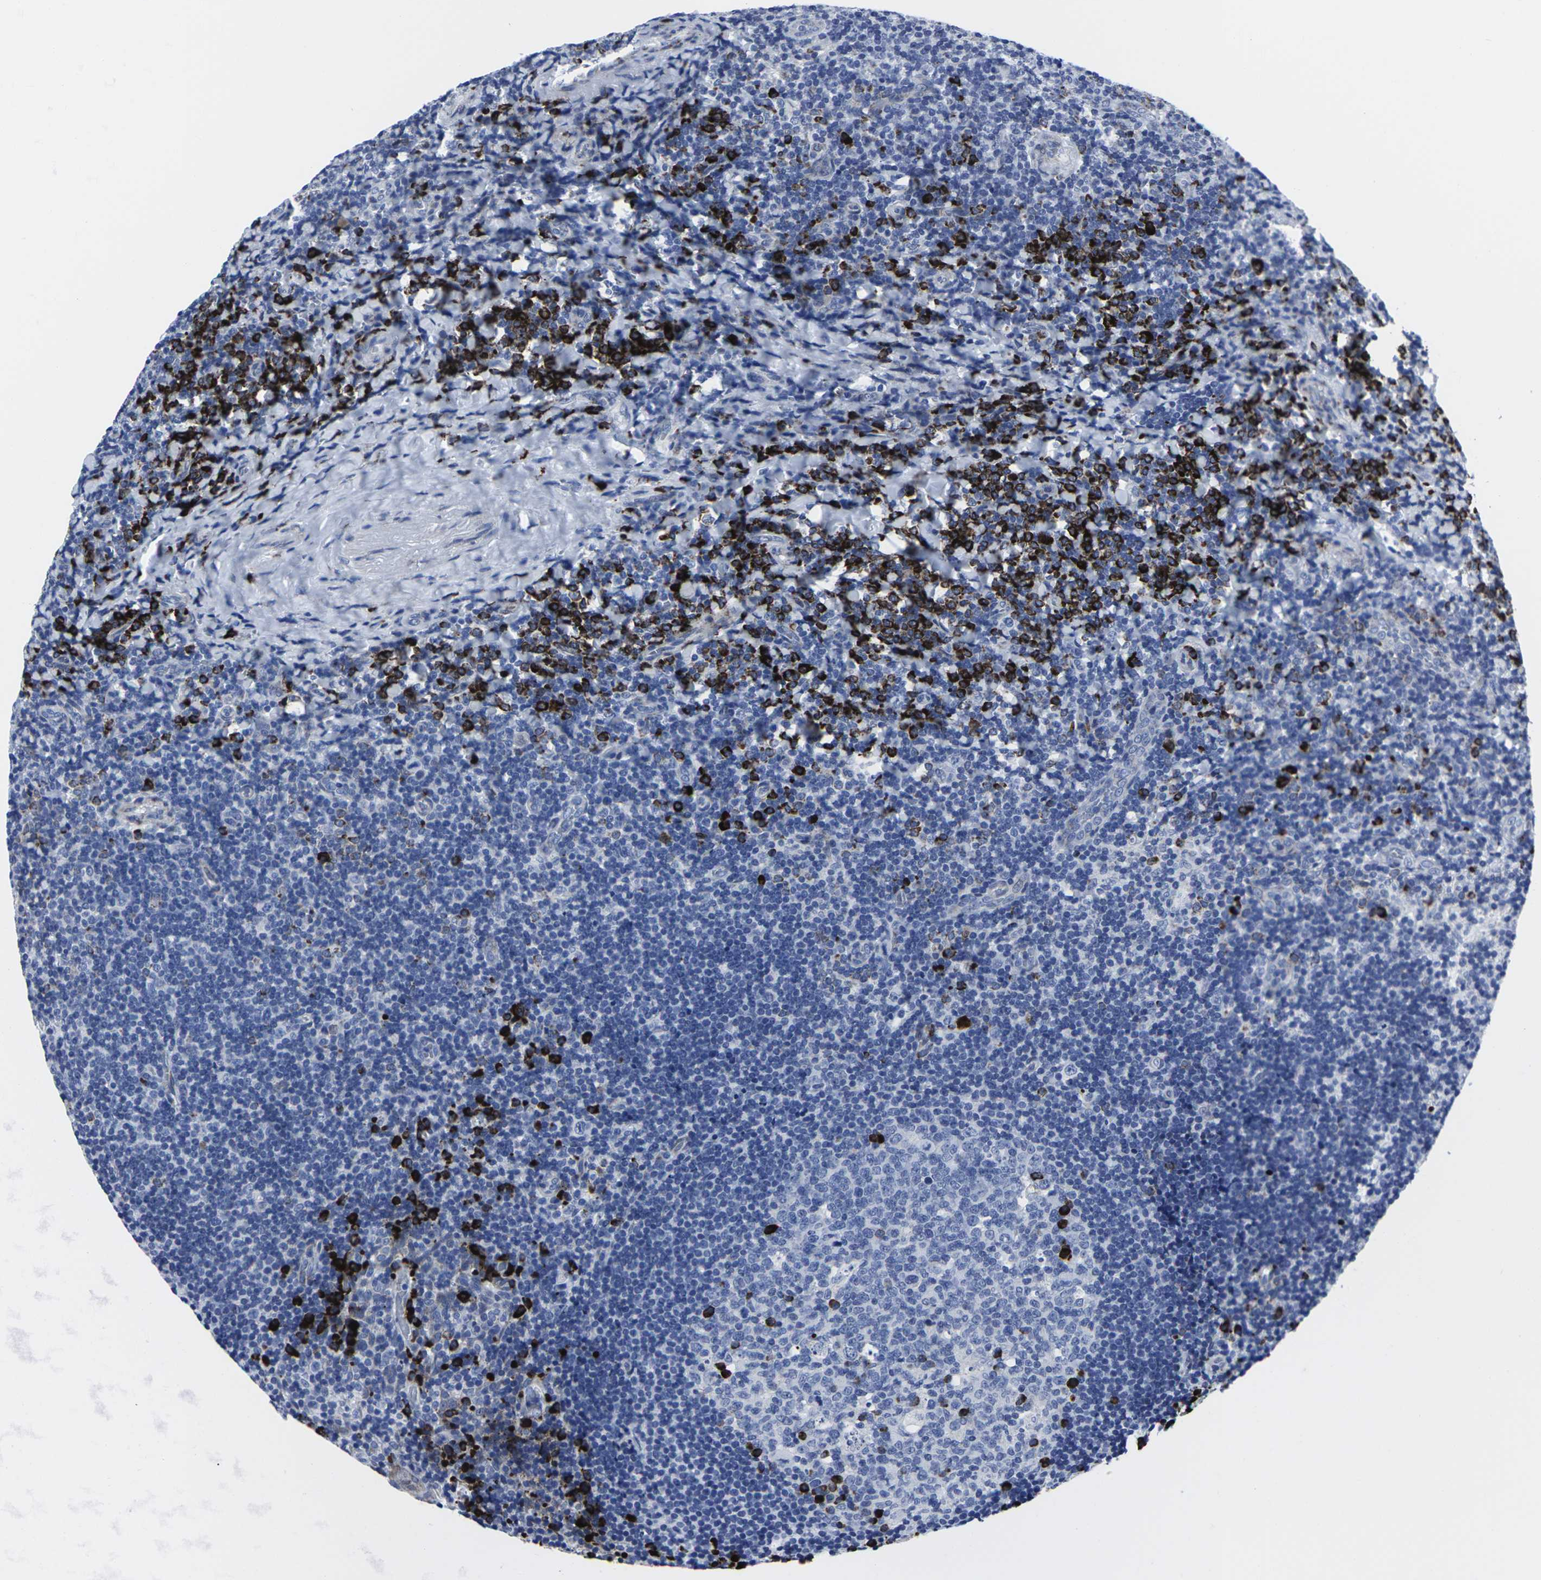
{"staining": {"intensity": "strong", "quantity": "<25%", "location": "cytoplasmic/membranous"}, "tissue": "tonsil", "cell_type": "Germinal center cells", "image_type": "normal", "snomed": [{"axis": "morphology", "description": "Normal tissue, NOS"}, {"axis": "topography", "description": "Tonsil"}], "caption": "This micrograph exhibits immunohistochemistry staining of unremarkable tonsil, with medium strong cytoplasmic/membranous expression in approximately <25% of germinal center cells.", "gene": "RPN1", "patient": {"sex": "male", "age": 37}}